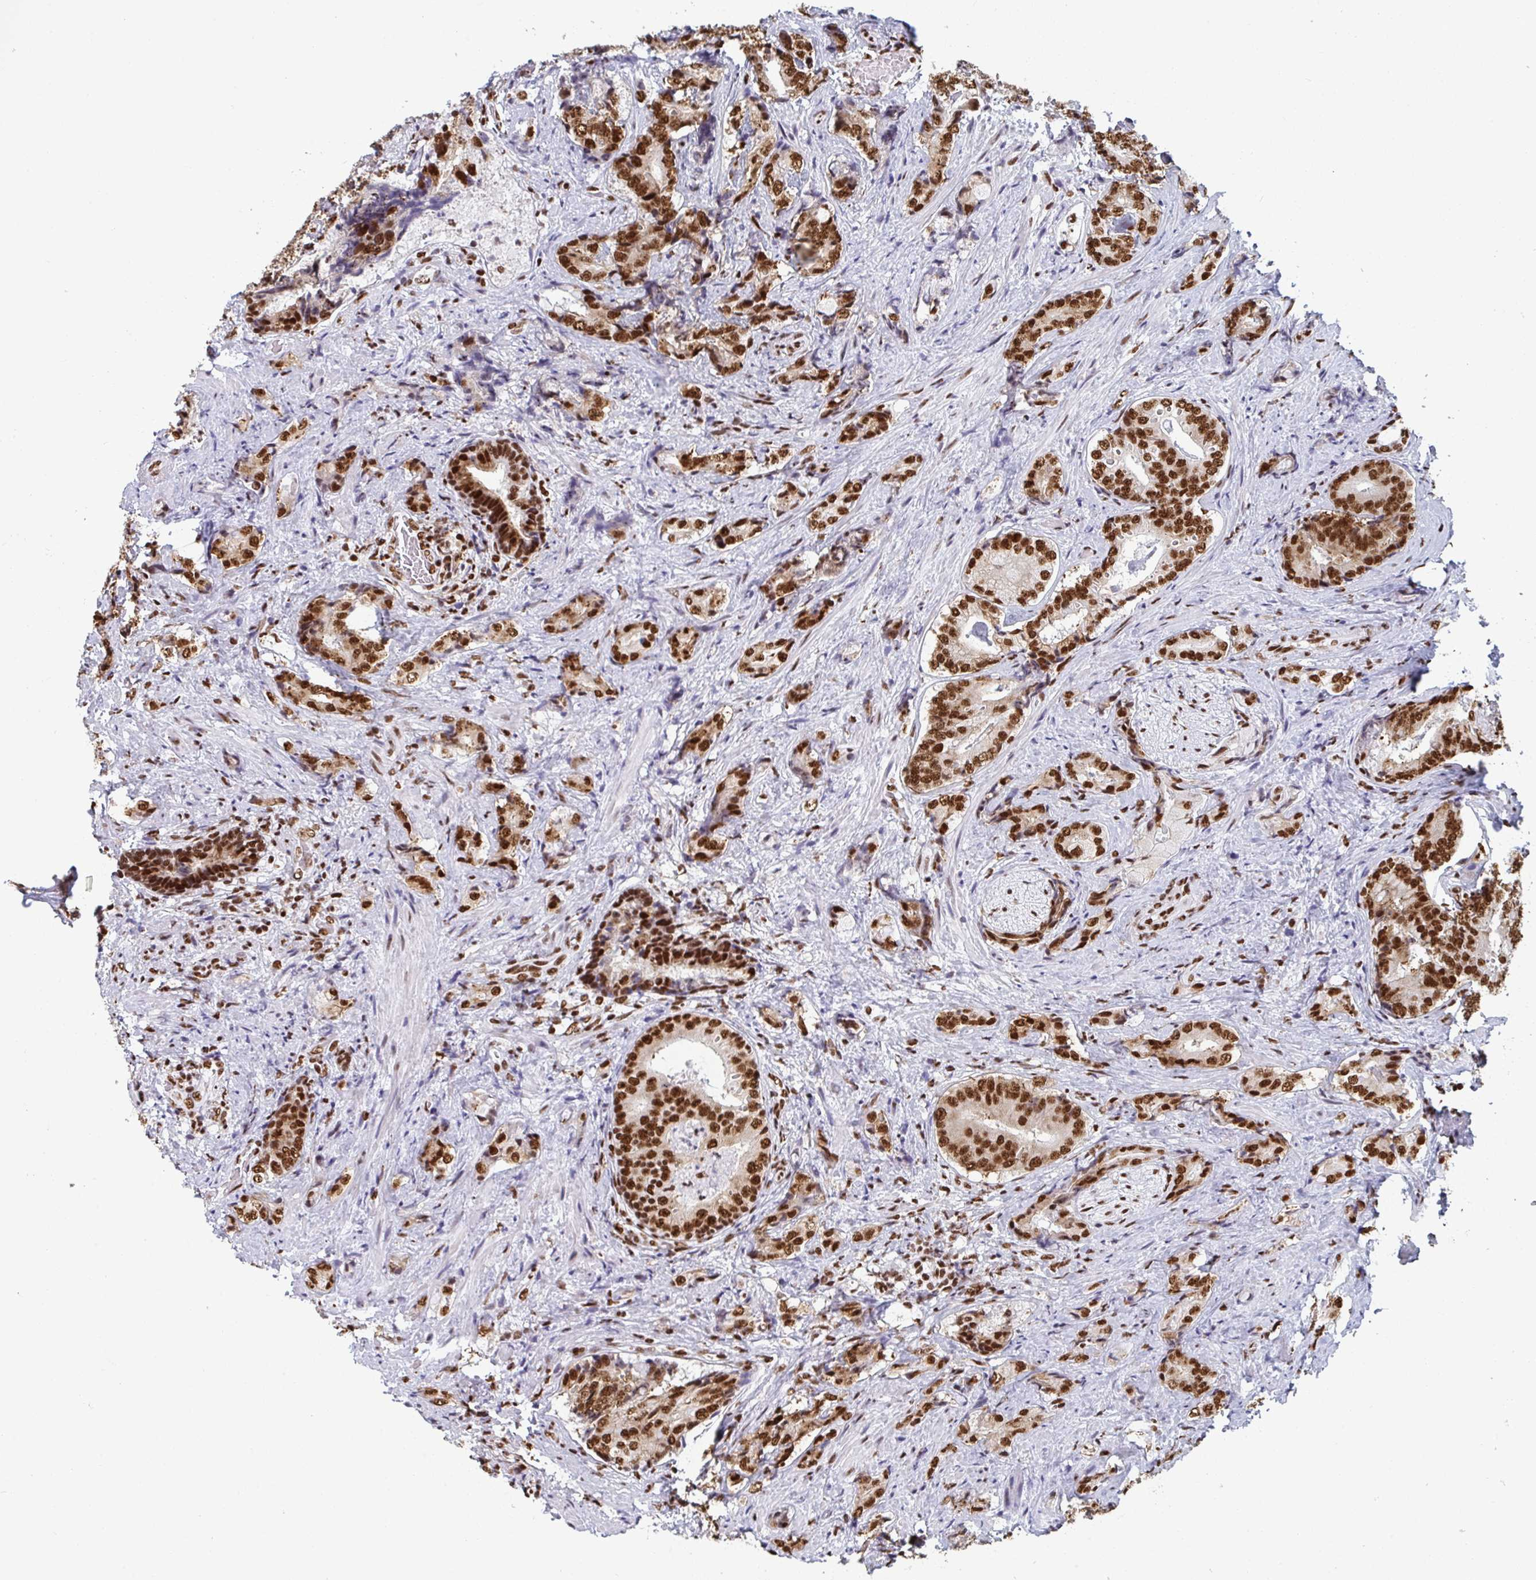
{"staining": {"intensity": "strong", "quantity": ">75%", "location": "nuclear"}, "tissue": "prostate cancer", "cell_type": "Tumor cells", "image_type": "cancer", "snomed": [{"axis": "morphology", "description": "Adenocarcinoma, High grade"}, {"axis": "topography", "description": "Prostate"}], "caption": "Tumor cells exhibit high levels of strong nuclear expression in about >75% of cells in prostate high-grade adenocarcinoma.", "gene": "GAR1", "patient": {"sex": "male", "age": 62}}